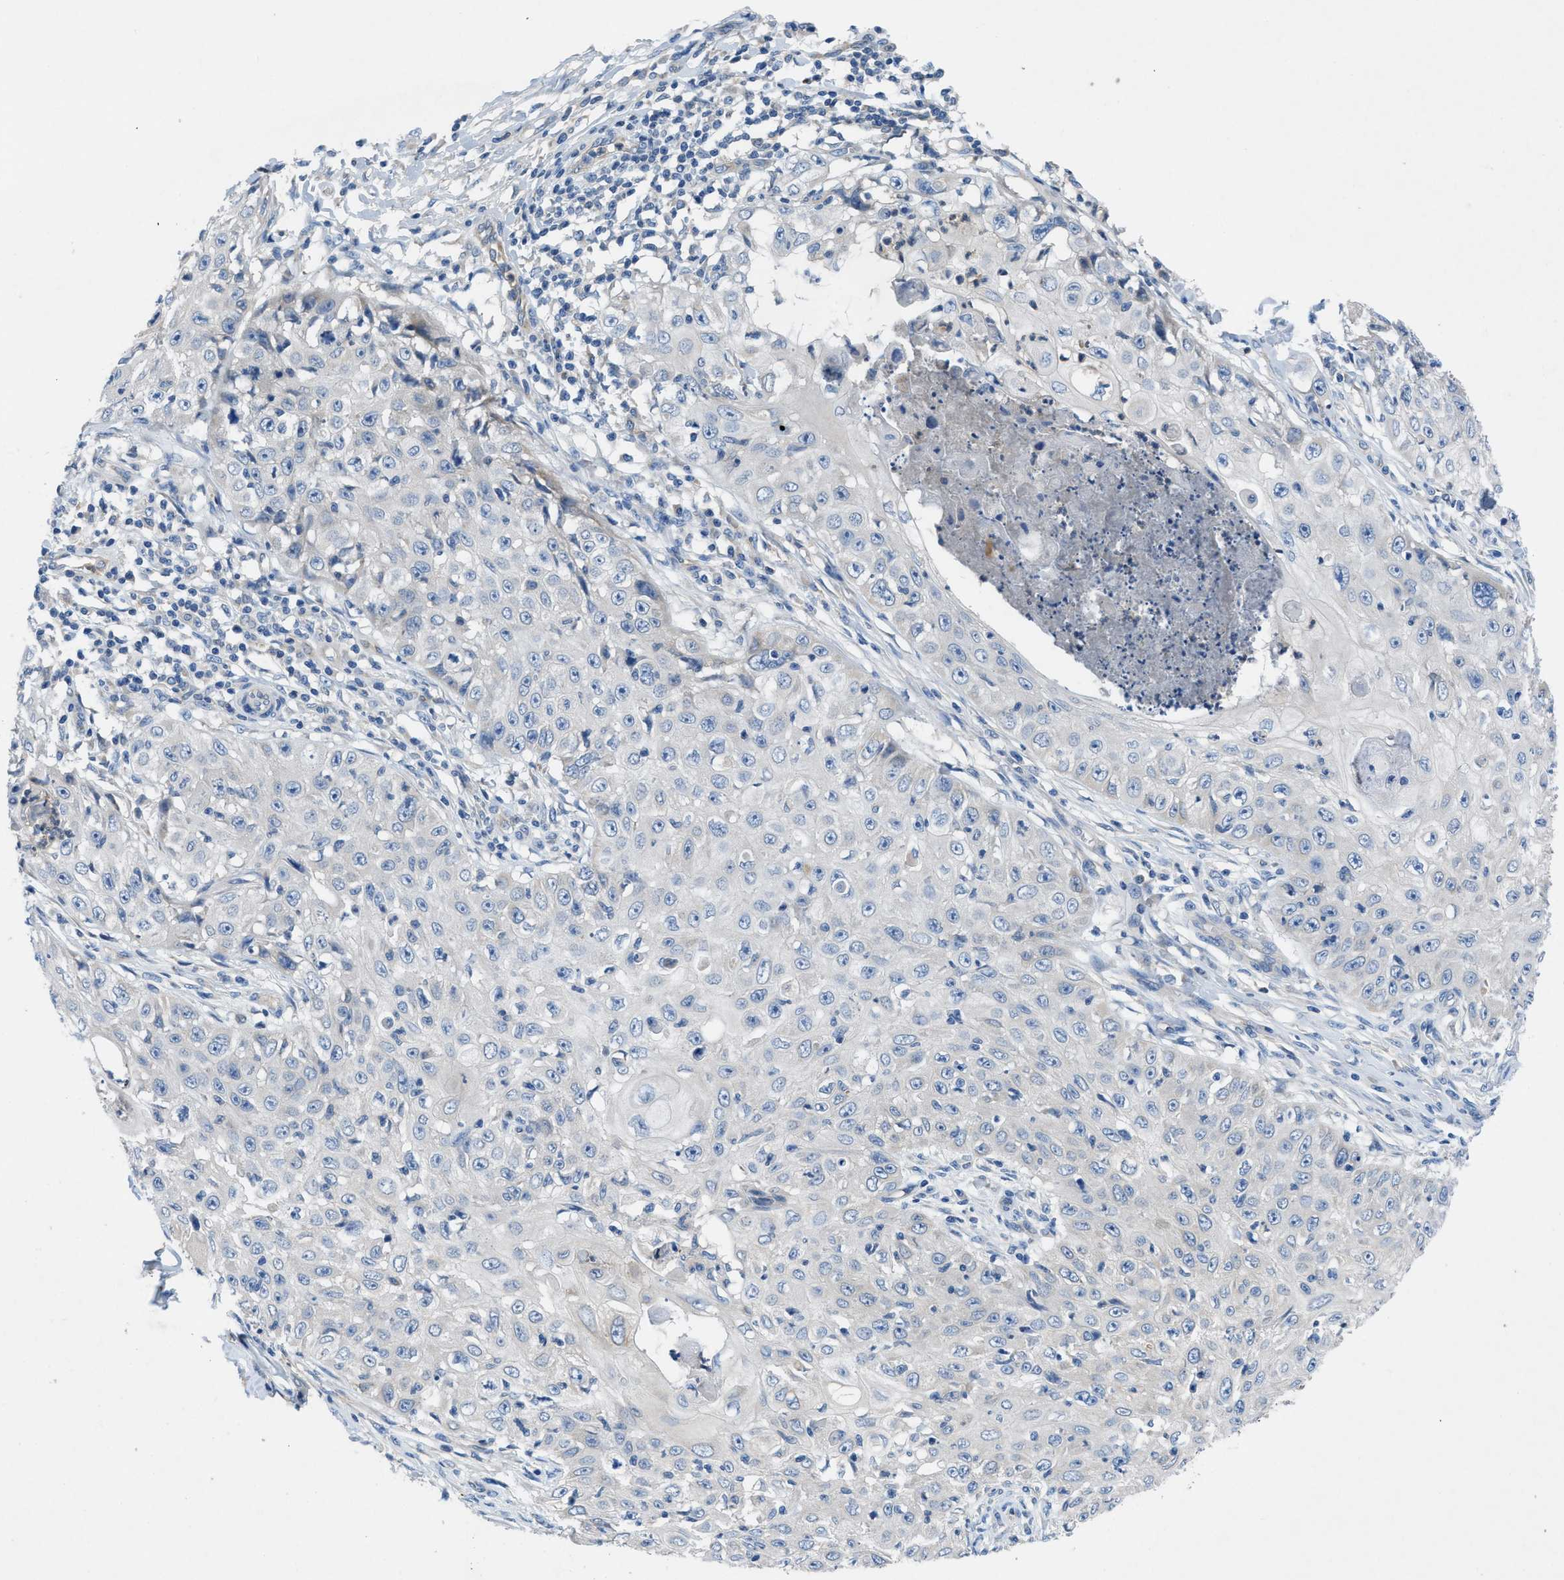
{"staining": {"intensity": "negative", "quantity": "none", "location": "none"}, "tissue": "skin cancer", "cell_type": "Tumor cells", "image_type": "cancer", "snomed": [{"axis": "morphology", "description": "Squamous cell carcinoma, NOS"}, {"axis": "topography", "description": "Skin"}], "caption": "An image of human skin squamous cell carcinoma is negative for staining in tumor cells. (Stains: DAB immunohistochemistry (IHC) with hematoxylin counter stain, Microscopy: brightfield microscopy at high magnification).", "gene": "PGR", "patient": {"sex": "male", "age": 86}}